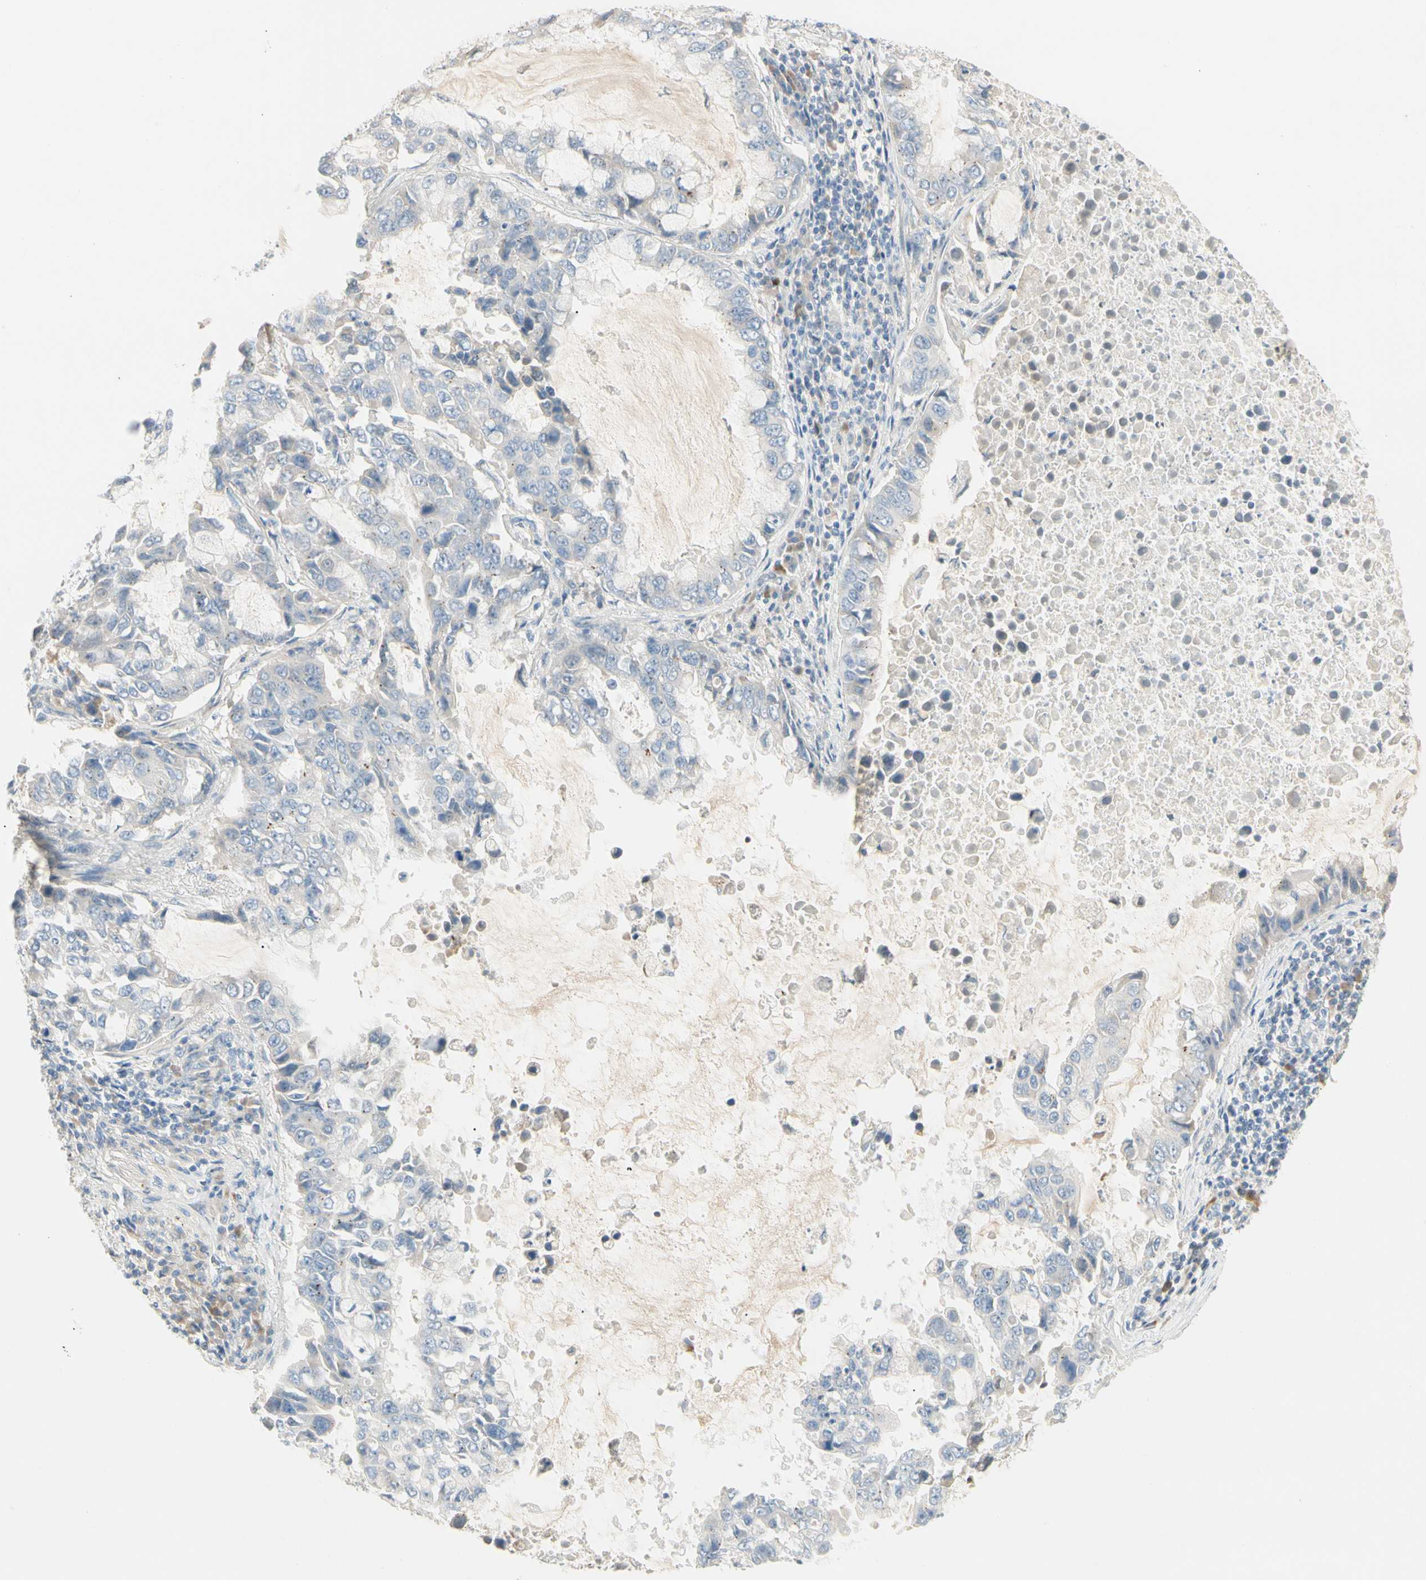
{"staining": {"intensity": "negative", "quantity": "none", "location": "none"}, "tissue": "lung cancer", "cell_type": "Tumor cells", "image_type": "cancer", "snomed": [{"axis": "morphology", "description": "Adenocarcinoma, NOS"}, {"axis": "topography", "description": "Lung"}], "caption": "Tumor cells are negative for protein expression in human lung cancer.", "gene": "ALDH18A1", "patient": {"sex": "male", "age": 64}}